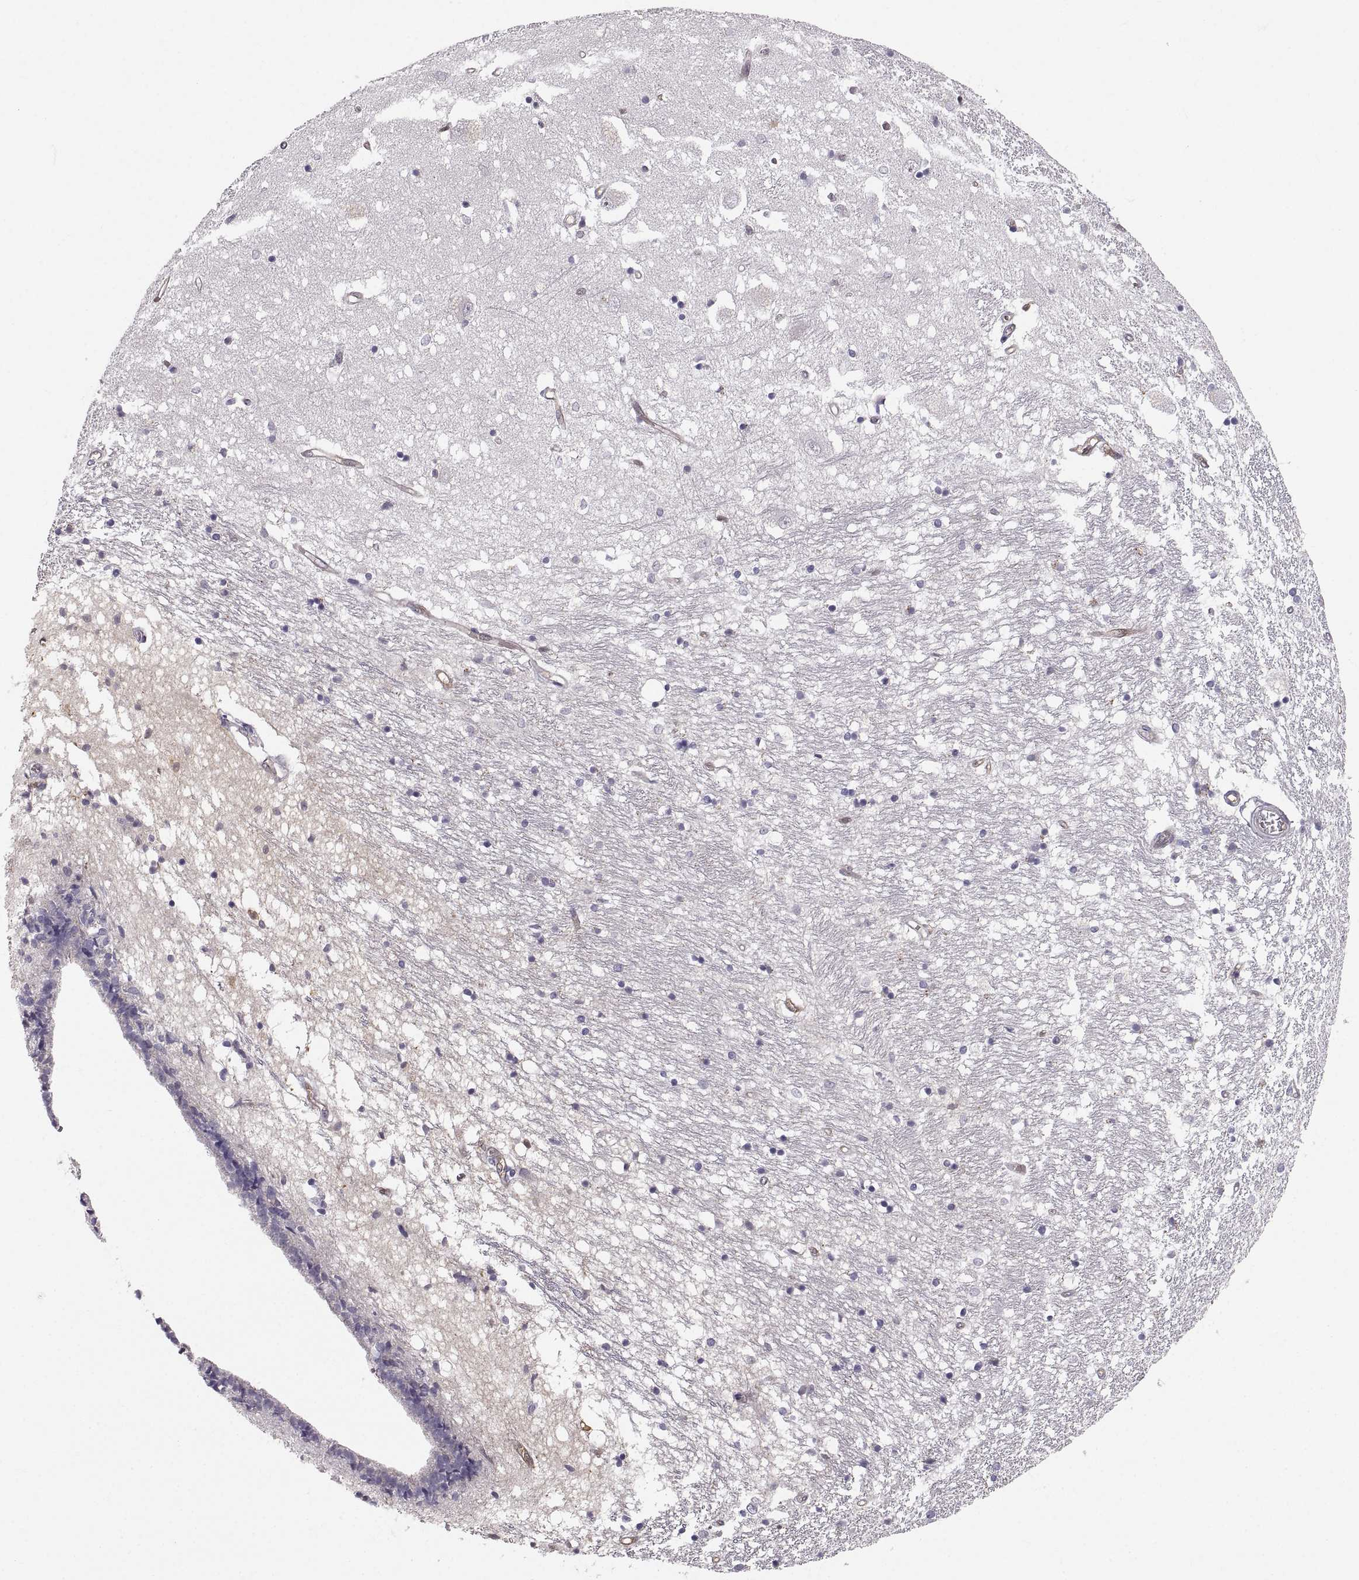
{"staining": {"intensity": "weak", "quantity": "<25%", "location": "cytoplasmic/membranous"}, "tissue": "caudate", "cell_type": "Glial cells", "image_type": "normal", "snomed": [{"axis": "morphology", "description": "Normal tissue, NOS"}, {"axis": "topography", "description": "Lateral ventricle wall"}], "caption": "Glial cells show no significant protein positivity in normal caudate. (Immunohistochemistry (ihc), brightfield microscopy, high magnification).", "gene": "PGM5", "patient": {"sex": "female", "age": 71}}